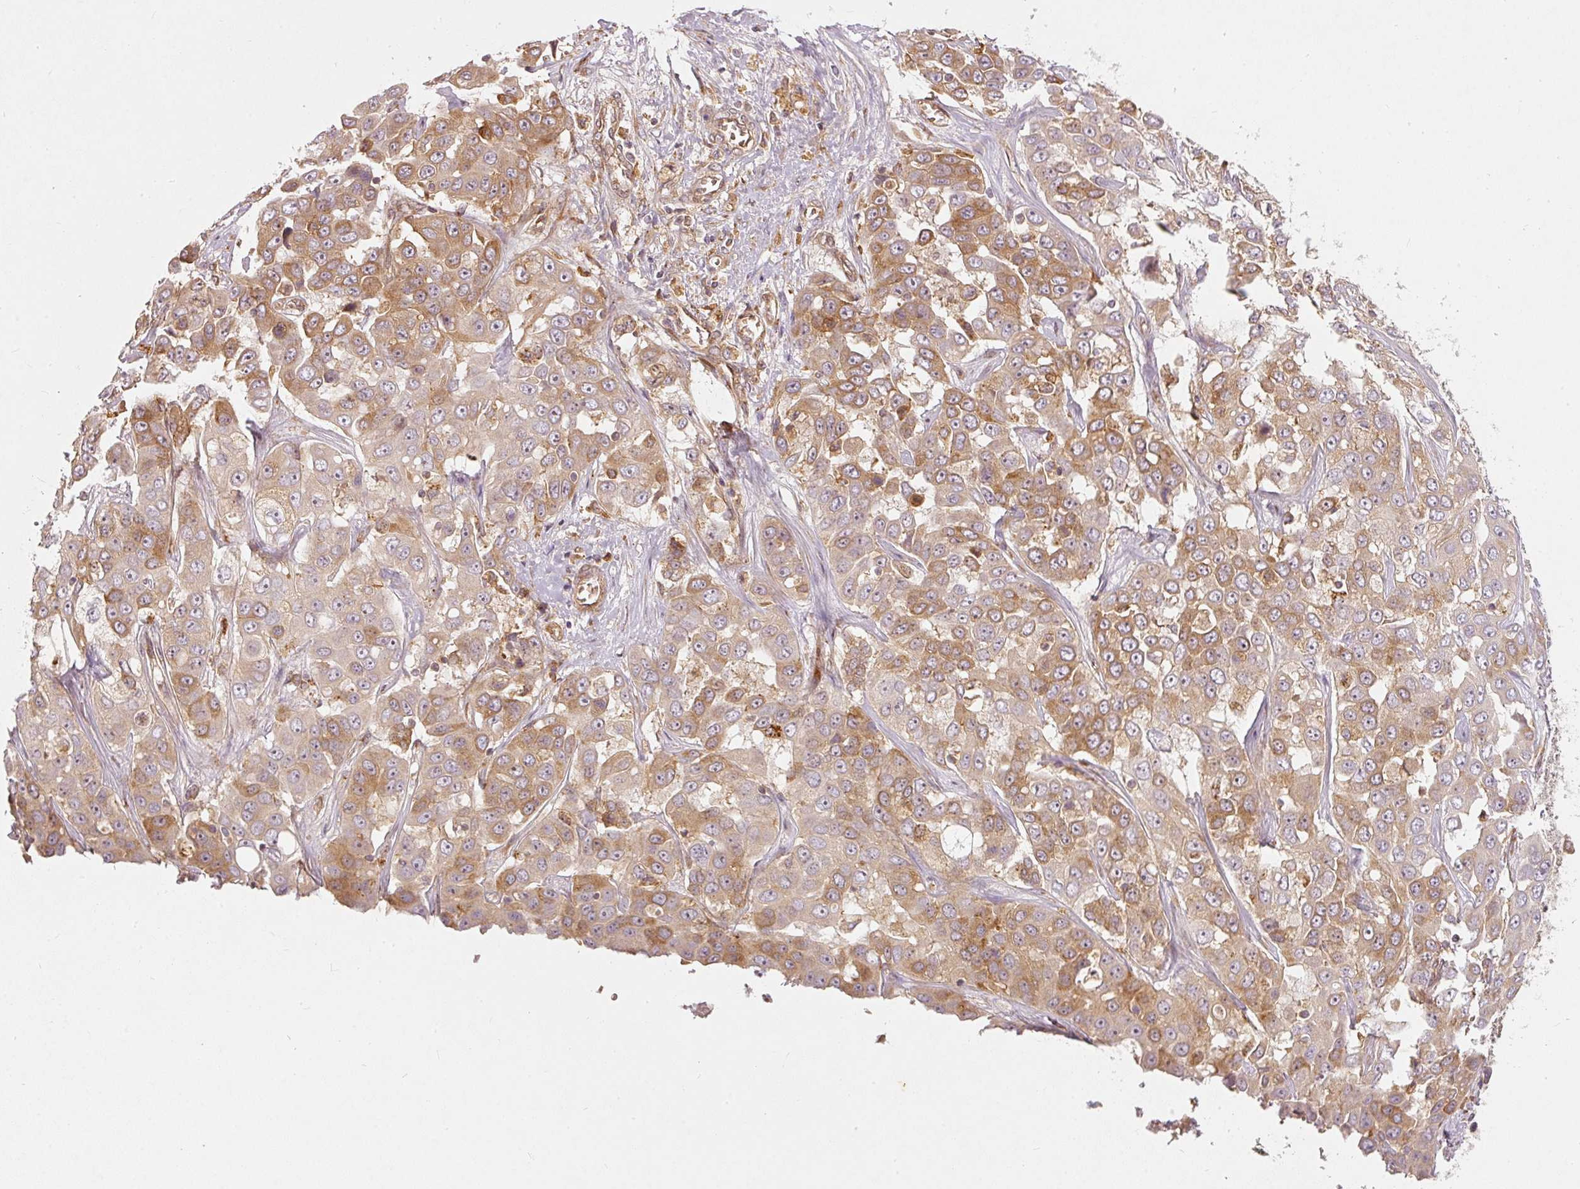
{"staining": {"intensity": "moderate", "quantity": "25%-75%", "location": "cytoplasmic/membranous"}, "tissue": "liver cancer", "cell_type": "Tumor cells", "image_type": "cancer", "snomed": [{"axis": "morphology", "description": "Cholangiocarcinoma"}, {"axis": "topography", "description": "Liver"}], "caption": "Immunohistochemistry photomicrograph of neoplastic tissue: liver cholangiocarcinoma stained using IHC exhibits medium levels of moderate protein expression localized specifically in the cytoplasmic/membranous of tumor cells, appearing as a cytoplasmic/membranous brown color.", "gene": "ZNF580", "patient": {"sex": "female", "age": 52}}